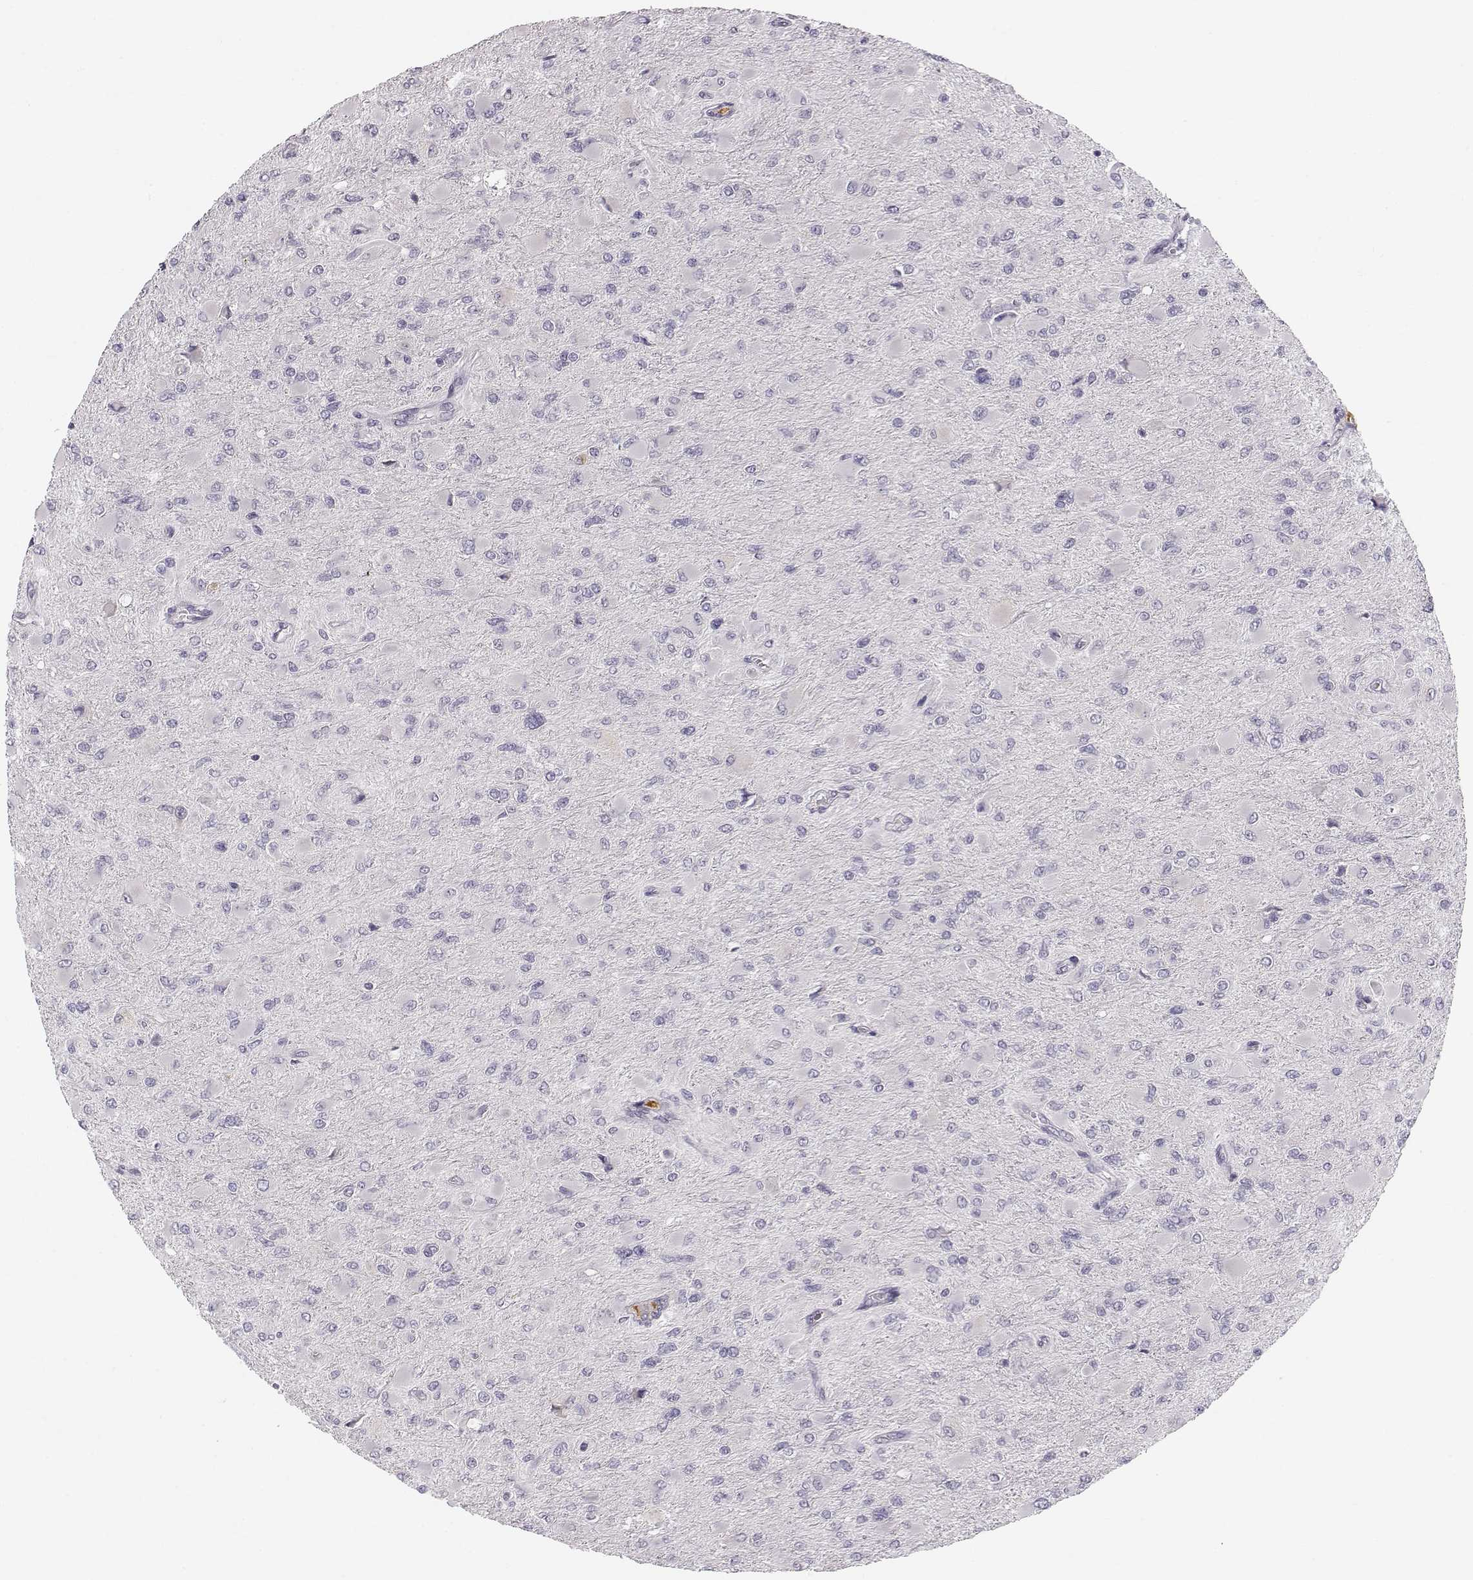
{"staining": {"intensity": "negative", "quantity": "none", "location": "none"}, "tissue": "glioma", "cell_type": "Tumor cells", "image_type": "cancer", "snomed": [{"axis": "morphology", "description": "Glioma, malignant, High grade"}, {"axis": "topography", "description": "Cerebral cortex"}], "caption": "A histopathology image of glioma stained for a protein reveals no brown staining in tumor cells.", "gene": "ACSL6", "patient": {"sex": "female", "age": 36}}